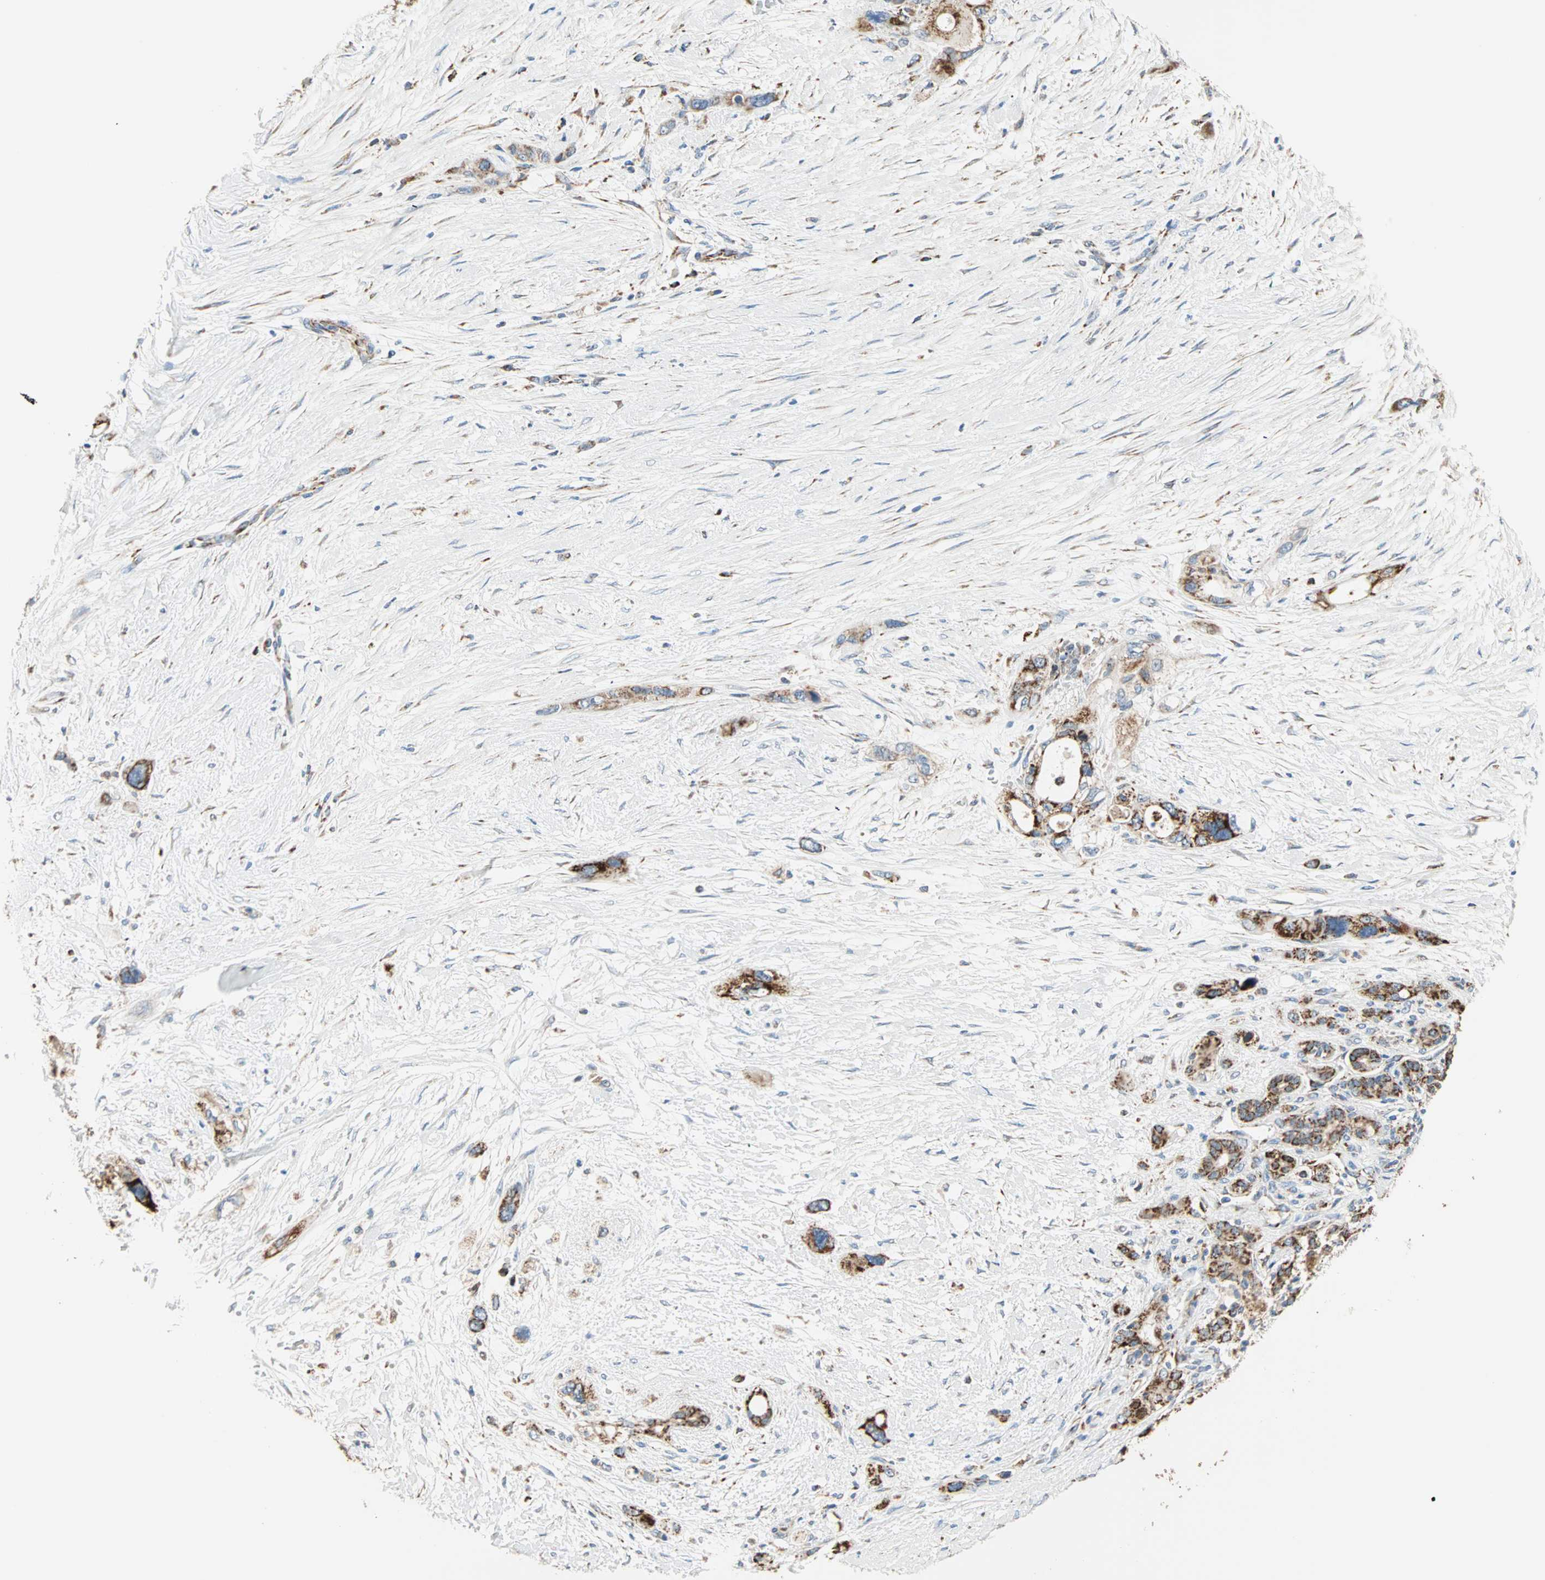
{"staining": {"intensity": "strong", "quantity": ">75%", "location": "cytoplasmic/membranous"}, "tissue": "pancreatic cancer", "cell_type": "Tumor cells", "image_type": "cancer", "snomed": [{"axis": "morphology", "description": "Adenocarcinoma, NOS"}, {"axis": "topography", "description": "Pancreas"}], "caption": "Immunohistochemistry (IHC) micrograph of pancreatic adenocarcinoma stained for a protein (brown), which exhibits high levels of strong cytoplasmic/membranous positivity in approximately >75% of tumor cells.", "gene": "TST", "patient": {"sex": "male", "age": 46}}